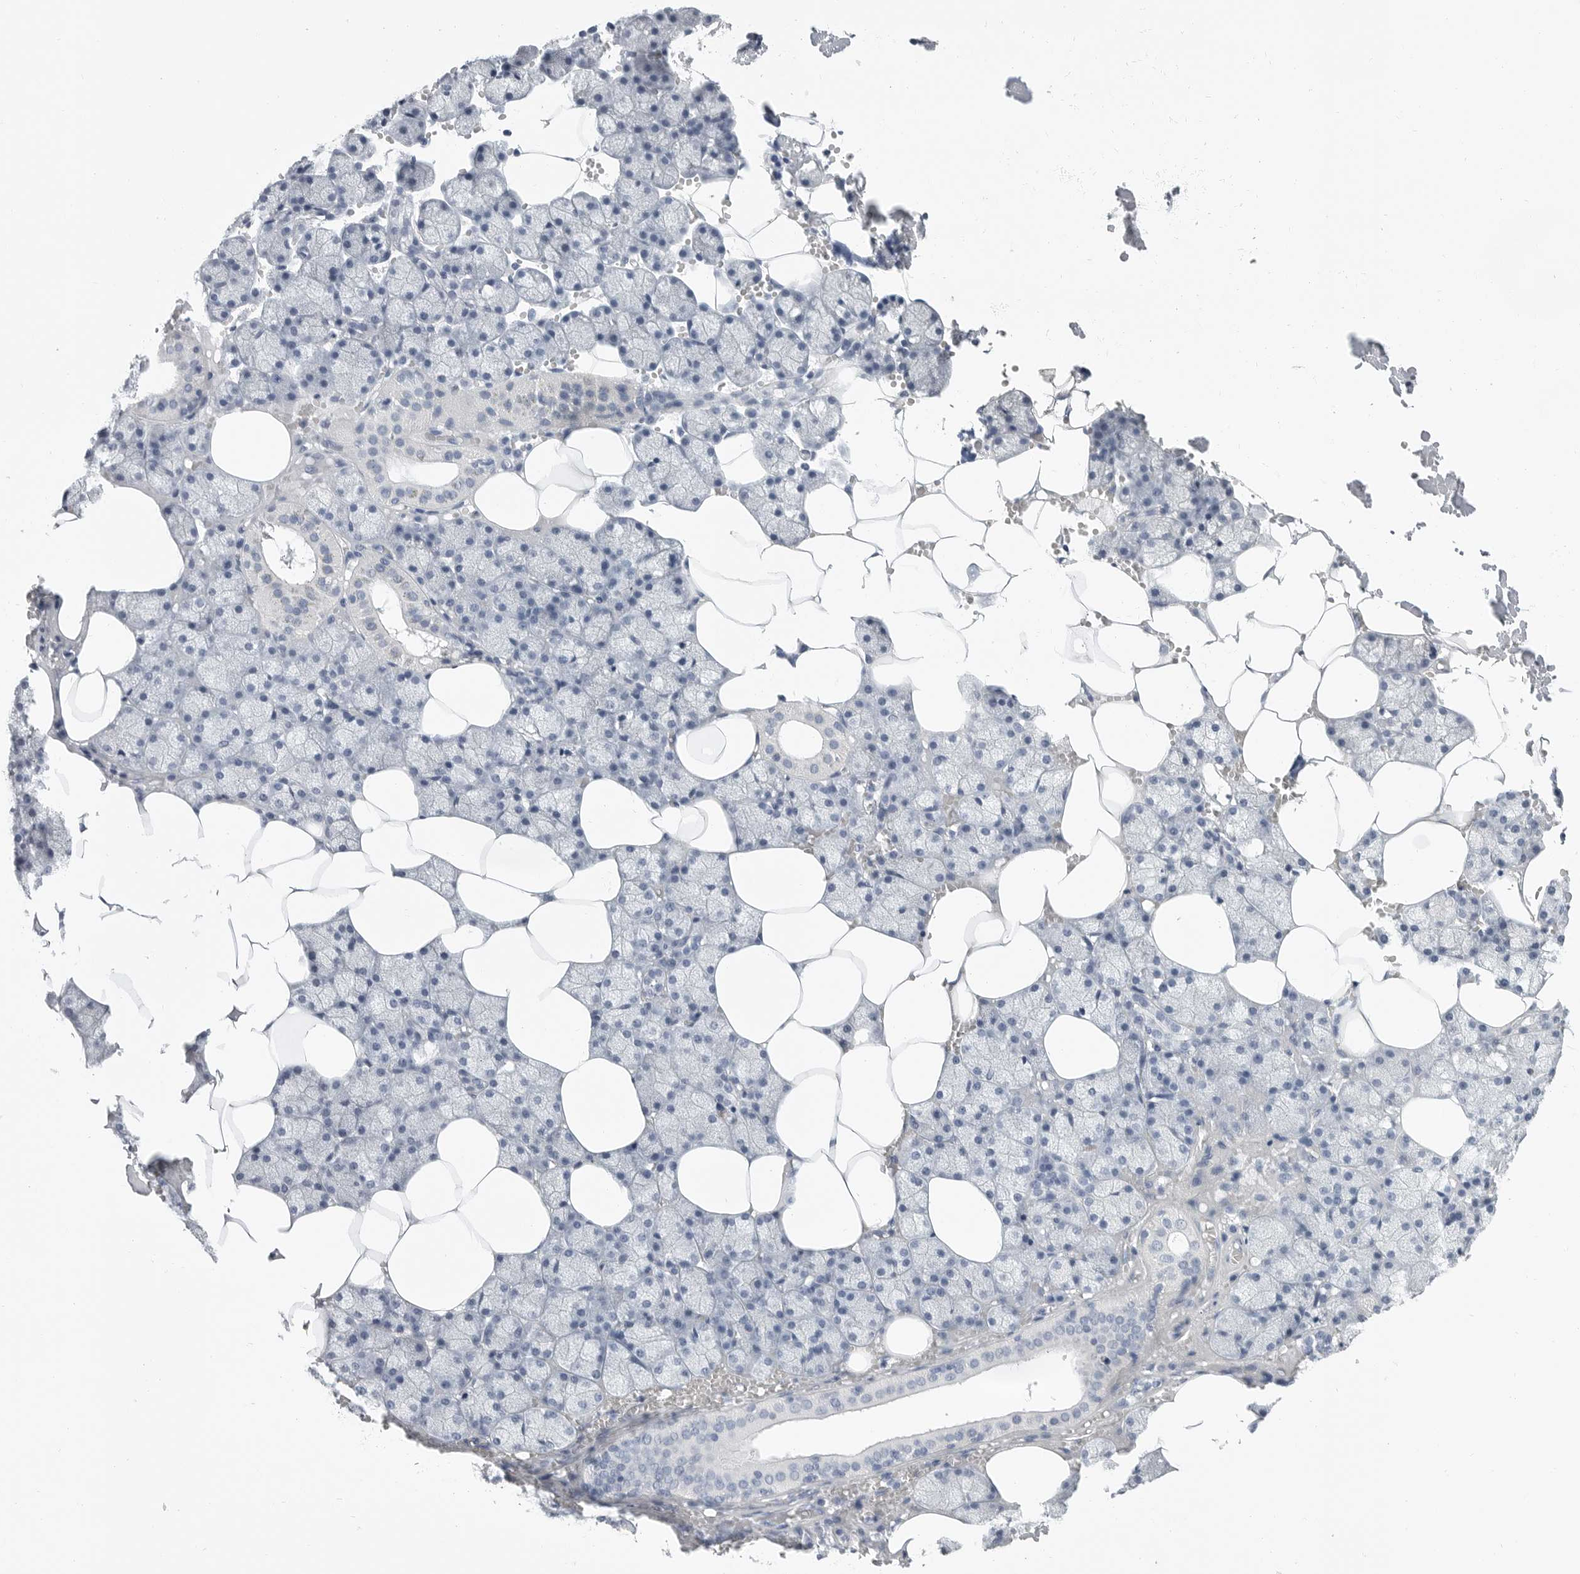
{"staining": {"intensity": "negative", "quantity": "none", "location": "none"}, "tissue": "salivary gland", "cell_type": "Glandular cells", "image_type": "normal", "snomed": [{"axis": "morphology", "description": "Normal tissue, NOS"}, {"axis": "topography", "description": "Salivary gland"}], "caption": "The photomicrograph exhibits no significant expression in glandular cells of salivary gland. The staining was performed using DAB (3,3'-diaminobenzidine) to visualize the protein expression in brown, while the nuclei were stained in blue with hematoxylin (Magnification: 20x).", "gene": "PLN", "patient": {"sex": "male", "age": 62}}